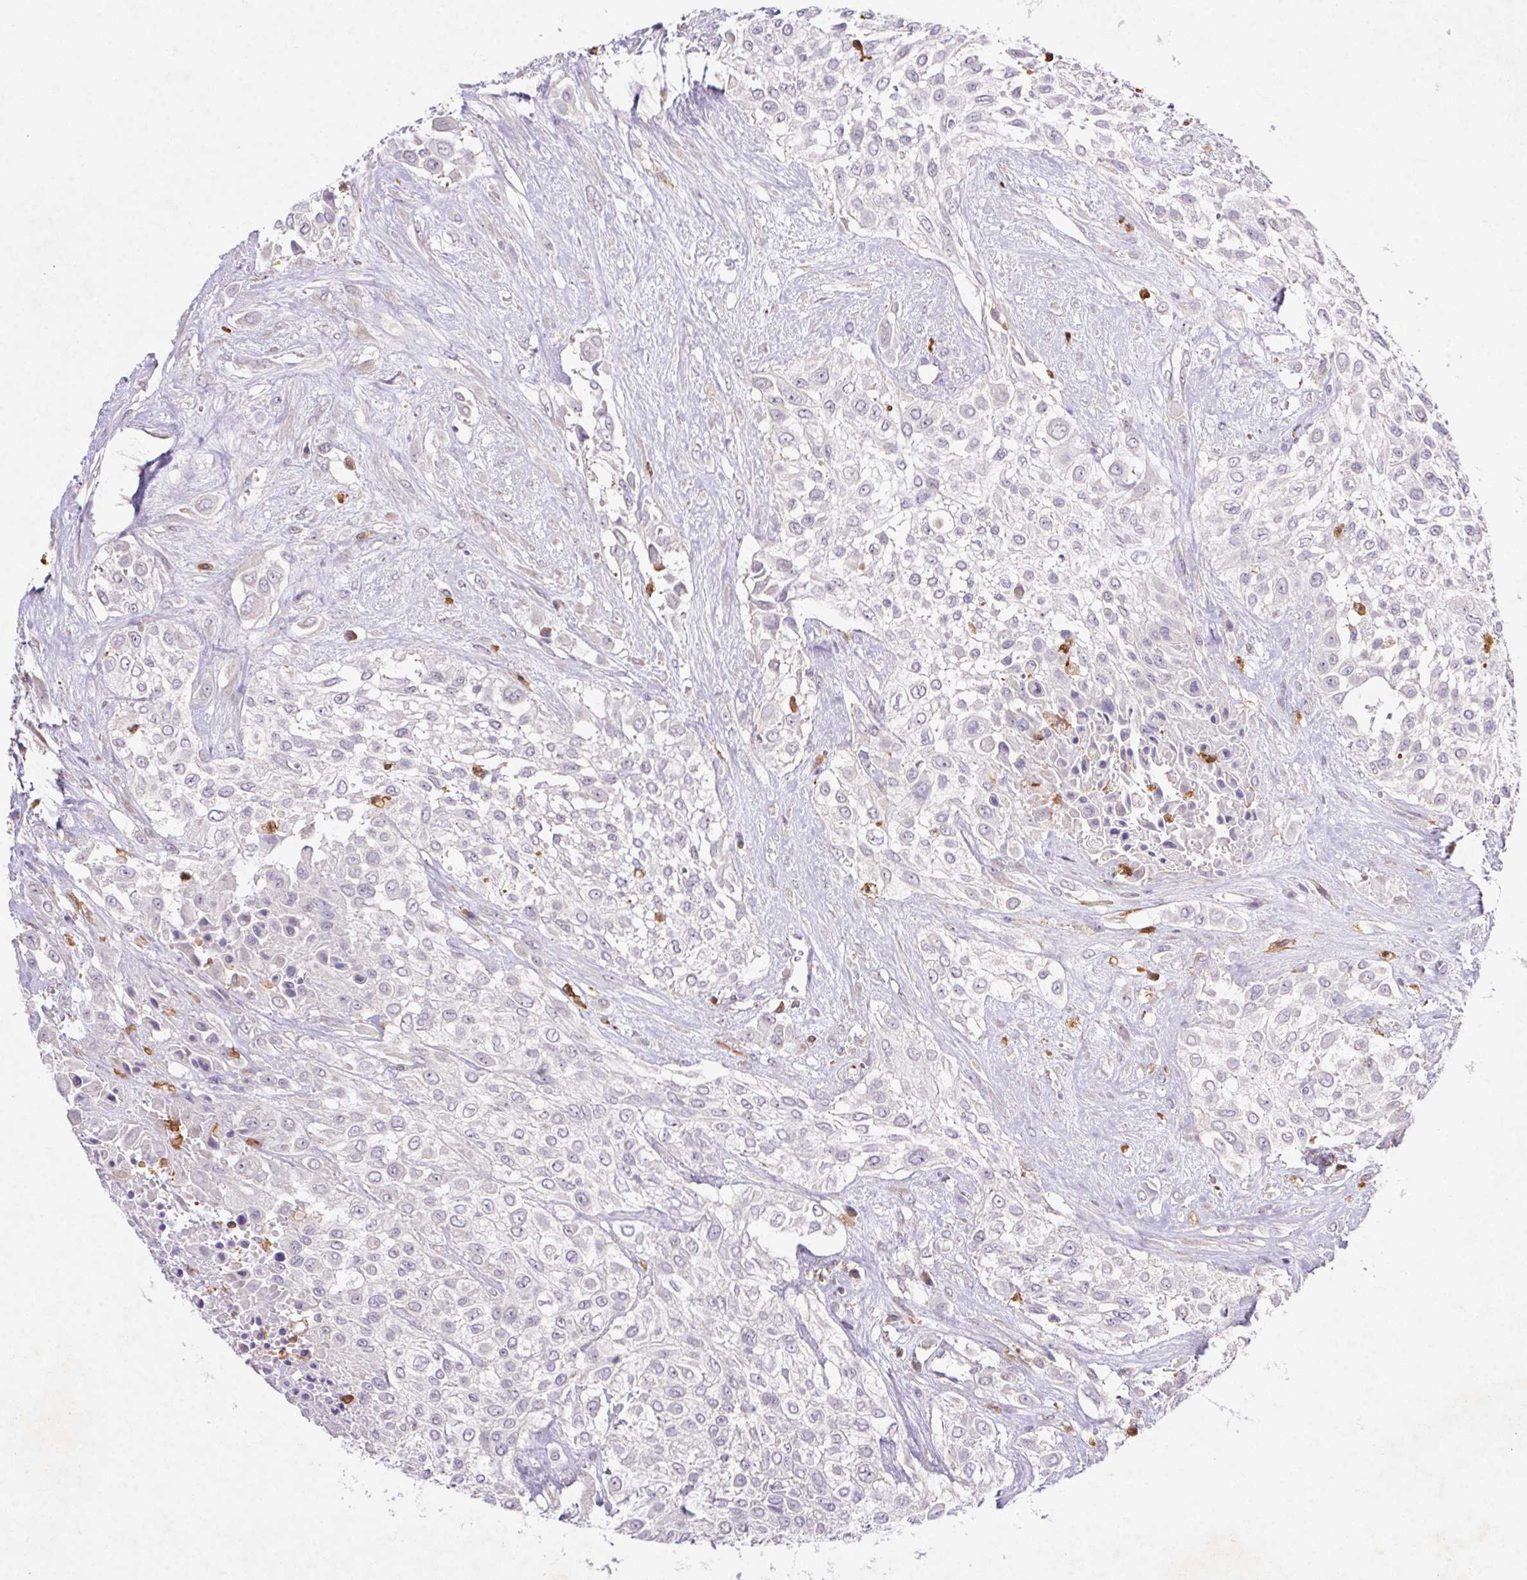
{"staining": {"intensity": "negative", "quantity": "none", "location": "none"}, "tissue": "urothelial cancer", "cell_type": "Tumor cells", "image_type": "cancer", "snomed": [{"axis": "morphology", "description": "Urothelial carcinoma, High grade"}, {"axis": "topography", "description": "Urinary bladder"}], "caption": "An image of urothelial cancer stained for a protein displays no brown staining in tumor cells.", "gene": "APBB1IP", "patient": {"sex": "male", "age": 57}}